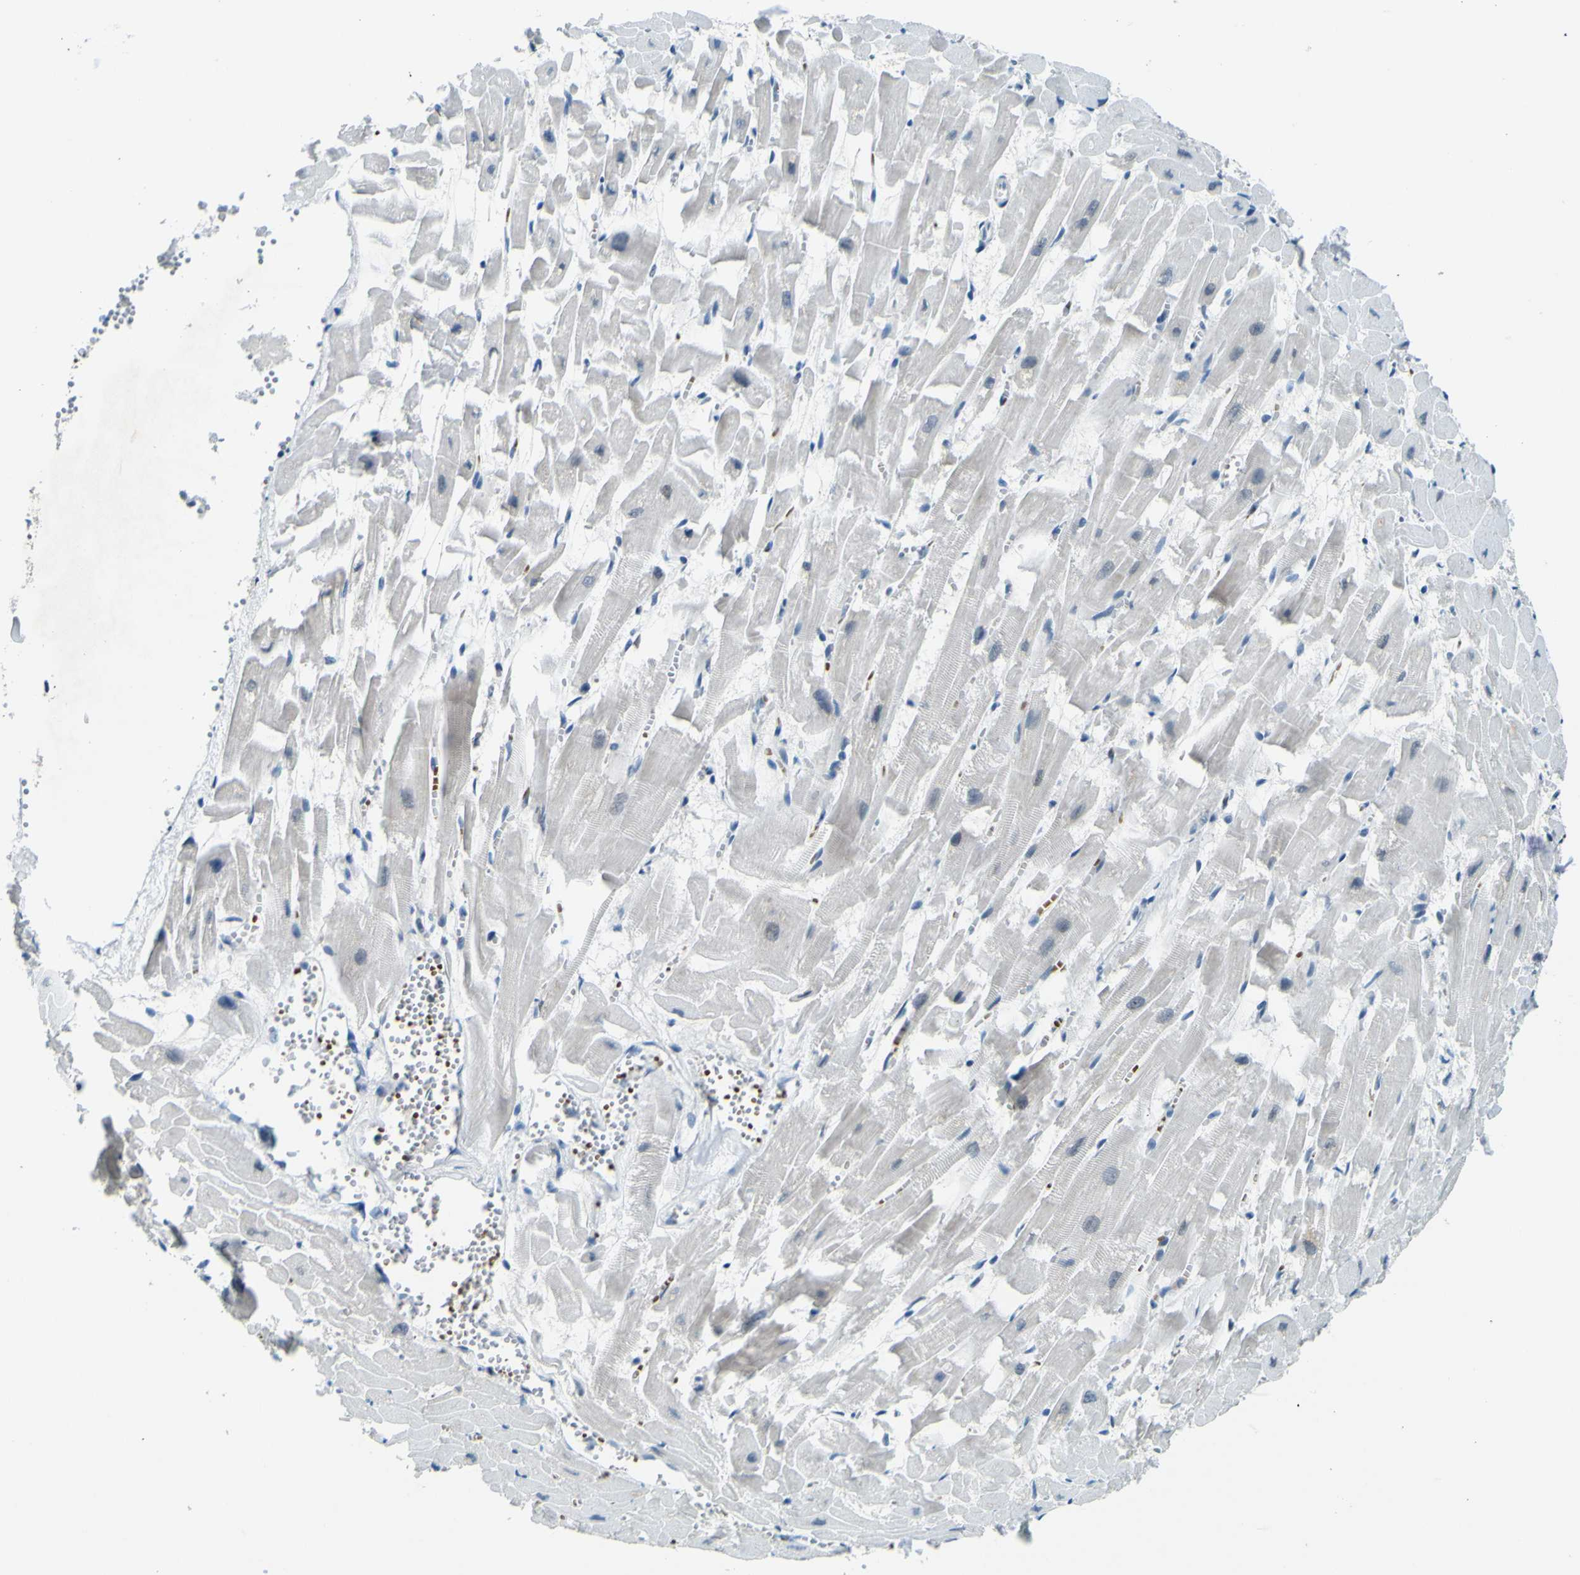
{"staining": {"intensity": "weak", "quantity": "25%-75%", "location": "nuclear"}, "tissue": "heart muscle", "cell_type": "Cardiomyocytes", "image_type": "normal", "snomed": [{"axis": "morphology", "description": "Normal tissue, NOS"}, {"axis": "topography", "description": "Heart"}], "caption": "This micrograph shows benign heart muscle stained with immunohistochemistry (IHC) to label a protein in brown. The nuclear of cardiomyocytes show weak positivity for the protein. Nuclei are counter-stained blue.", "gene": "CEBPG", "patient": {"sex": "female", "age": 19}}